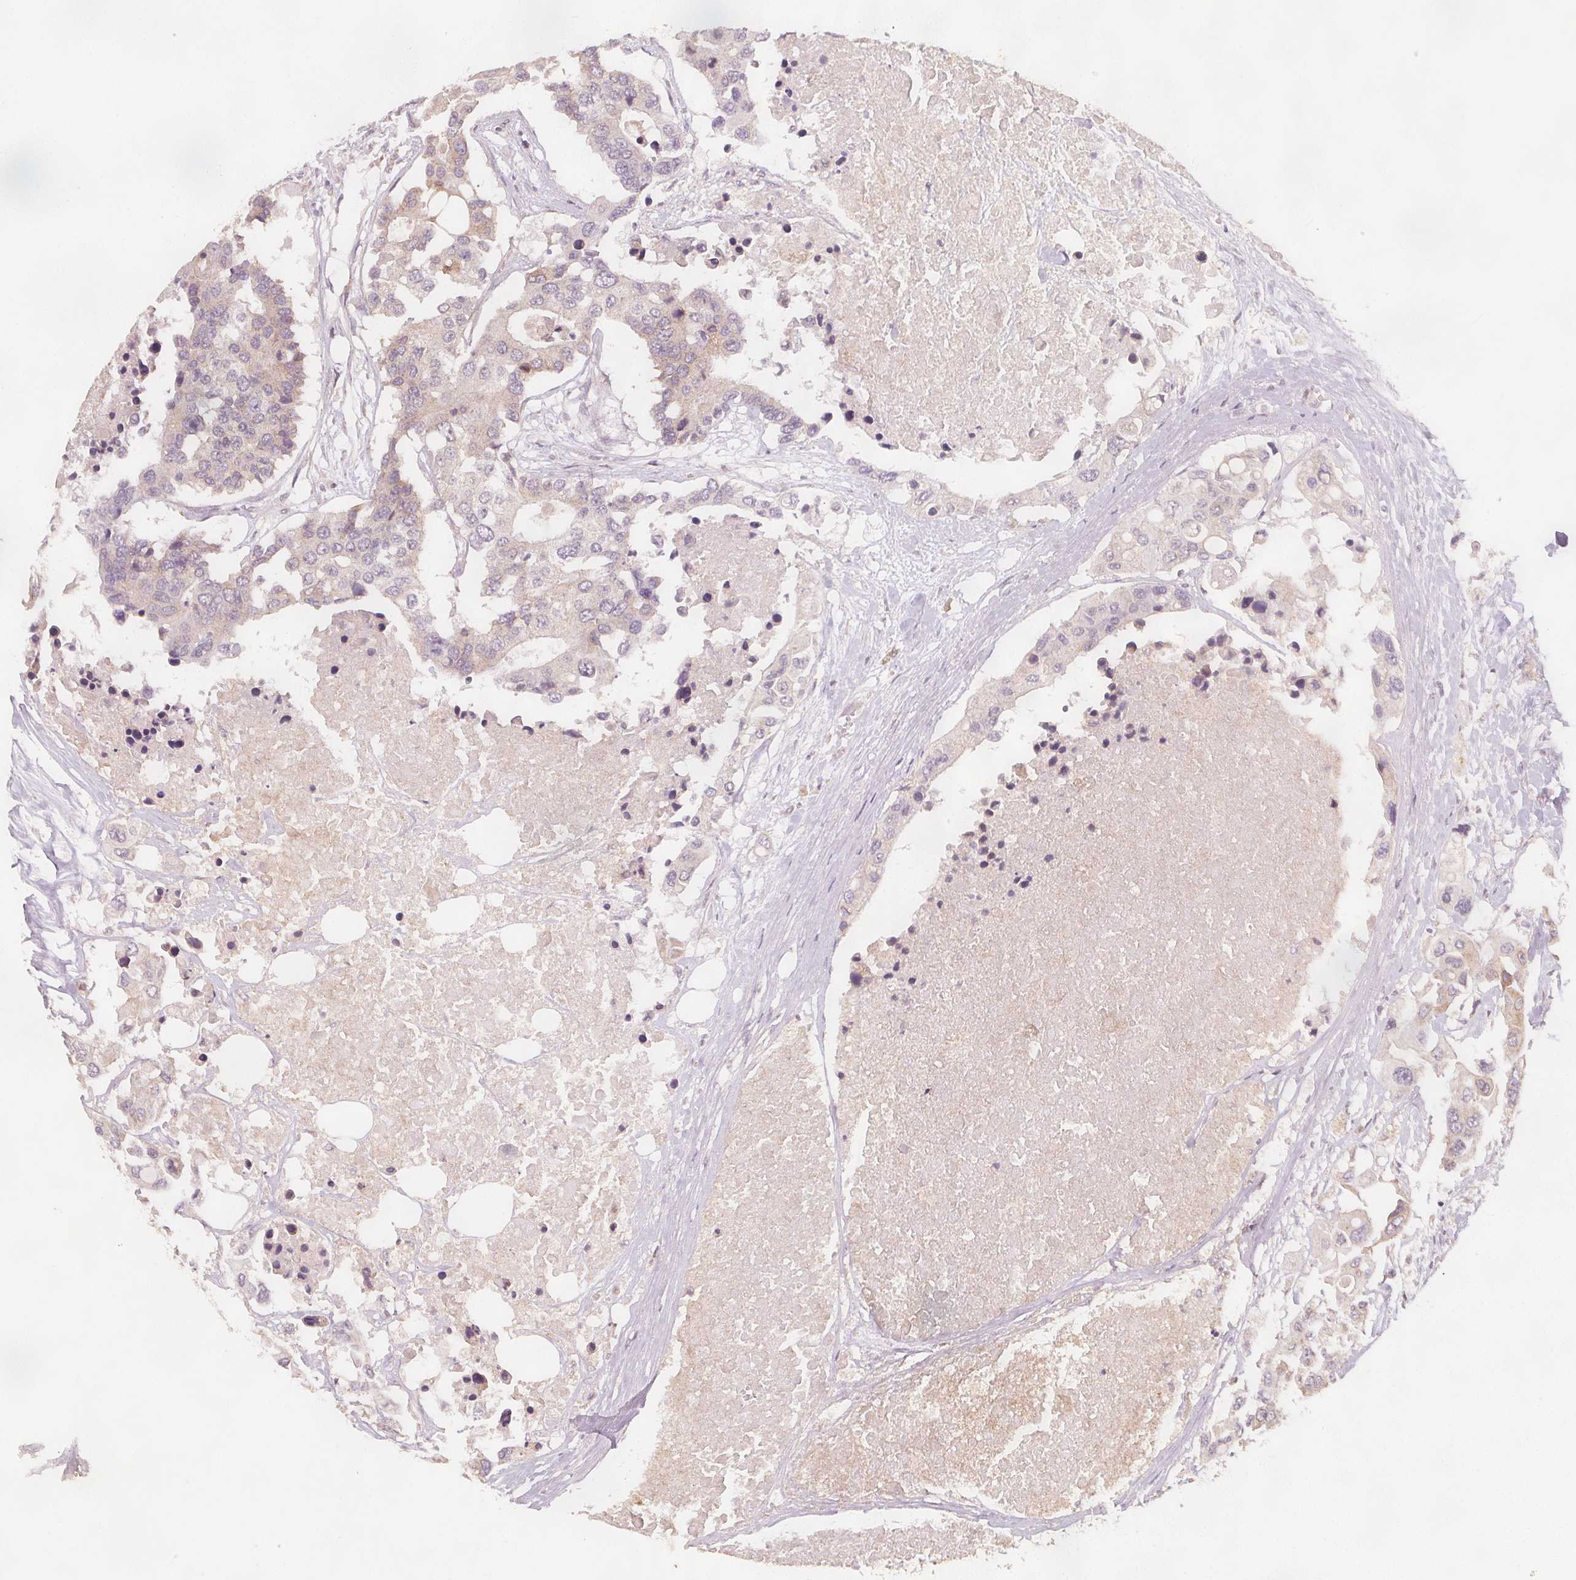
{"staining": {"intensity": "negative", "quantity": "none", "location": "none"}, "tissue": "colorectal cancer", "cell_type": "Tumor cells", "image_type": "cancer", "snomed": [{"axis": "morphology", "description": "Adenocarcinoma, NOS"}, {"axis": "topography", "description": "Colon"}], "caption": "Colorectal adenocarcinoma stained for a protein using immunohistochemistry (IHC) reveals no expression tumor cells.", "gene": "NCSTN", "patient": {"sex": "male", "age": 77}}